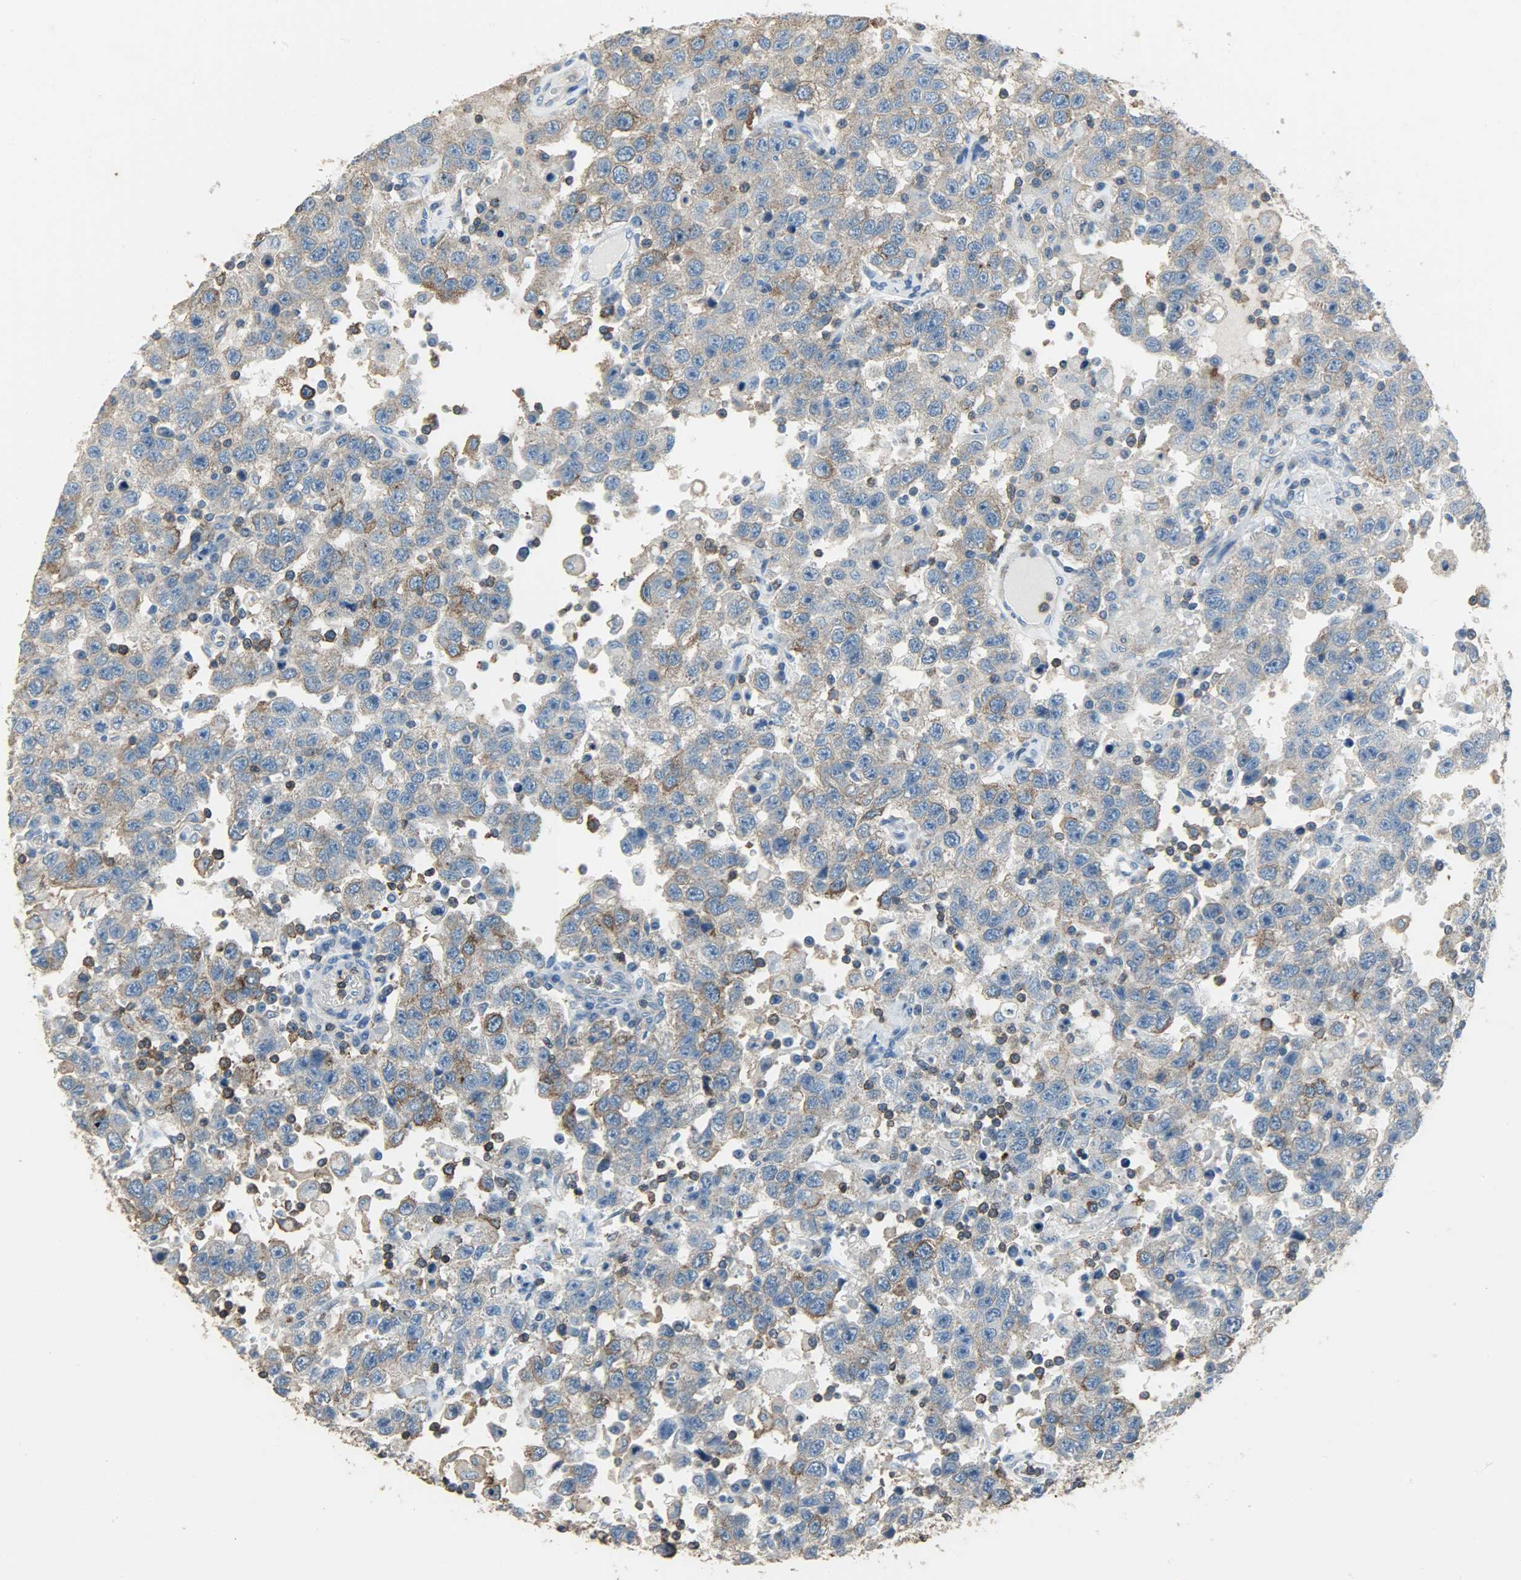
{"staining": {"intensity": "moderate", "quantity": ">75%", "location": "cytoplasmic/membranous"}, "tissue": "testis cancer", "cell_type": "Tumor cells", "image_type": "cancer", "snomed": [{"axis": "morphology", "description": "Seminoma, NOS"}, {"axis": "topography", "description": "Testis"}], "caption": "This is an image of IHC staining of seminoma (testis), which shows moderate positivity in the cytoplasmic/membranous of tumor cells.", "gene": "DNAJA4", "patient": {"sex": "male", "age": 41}}